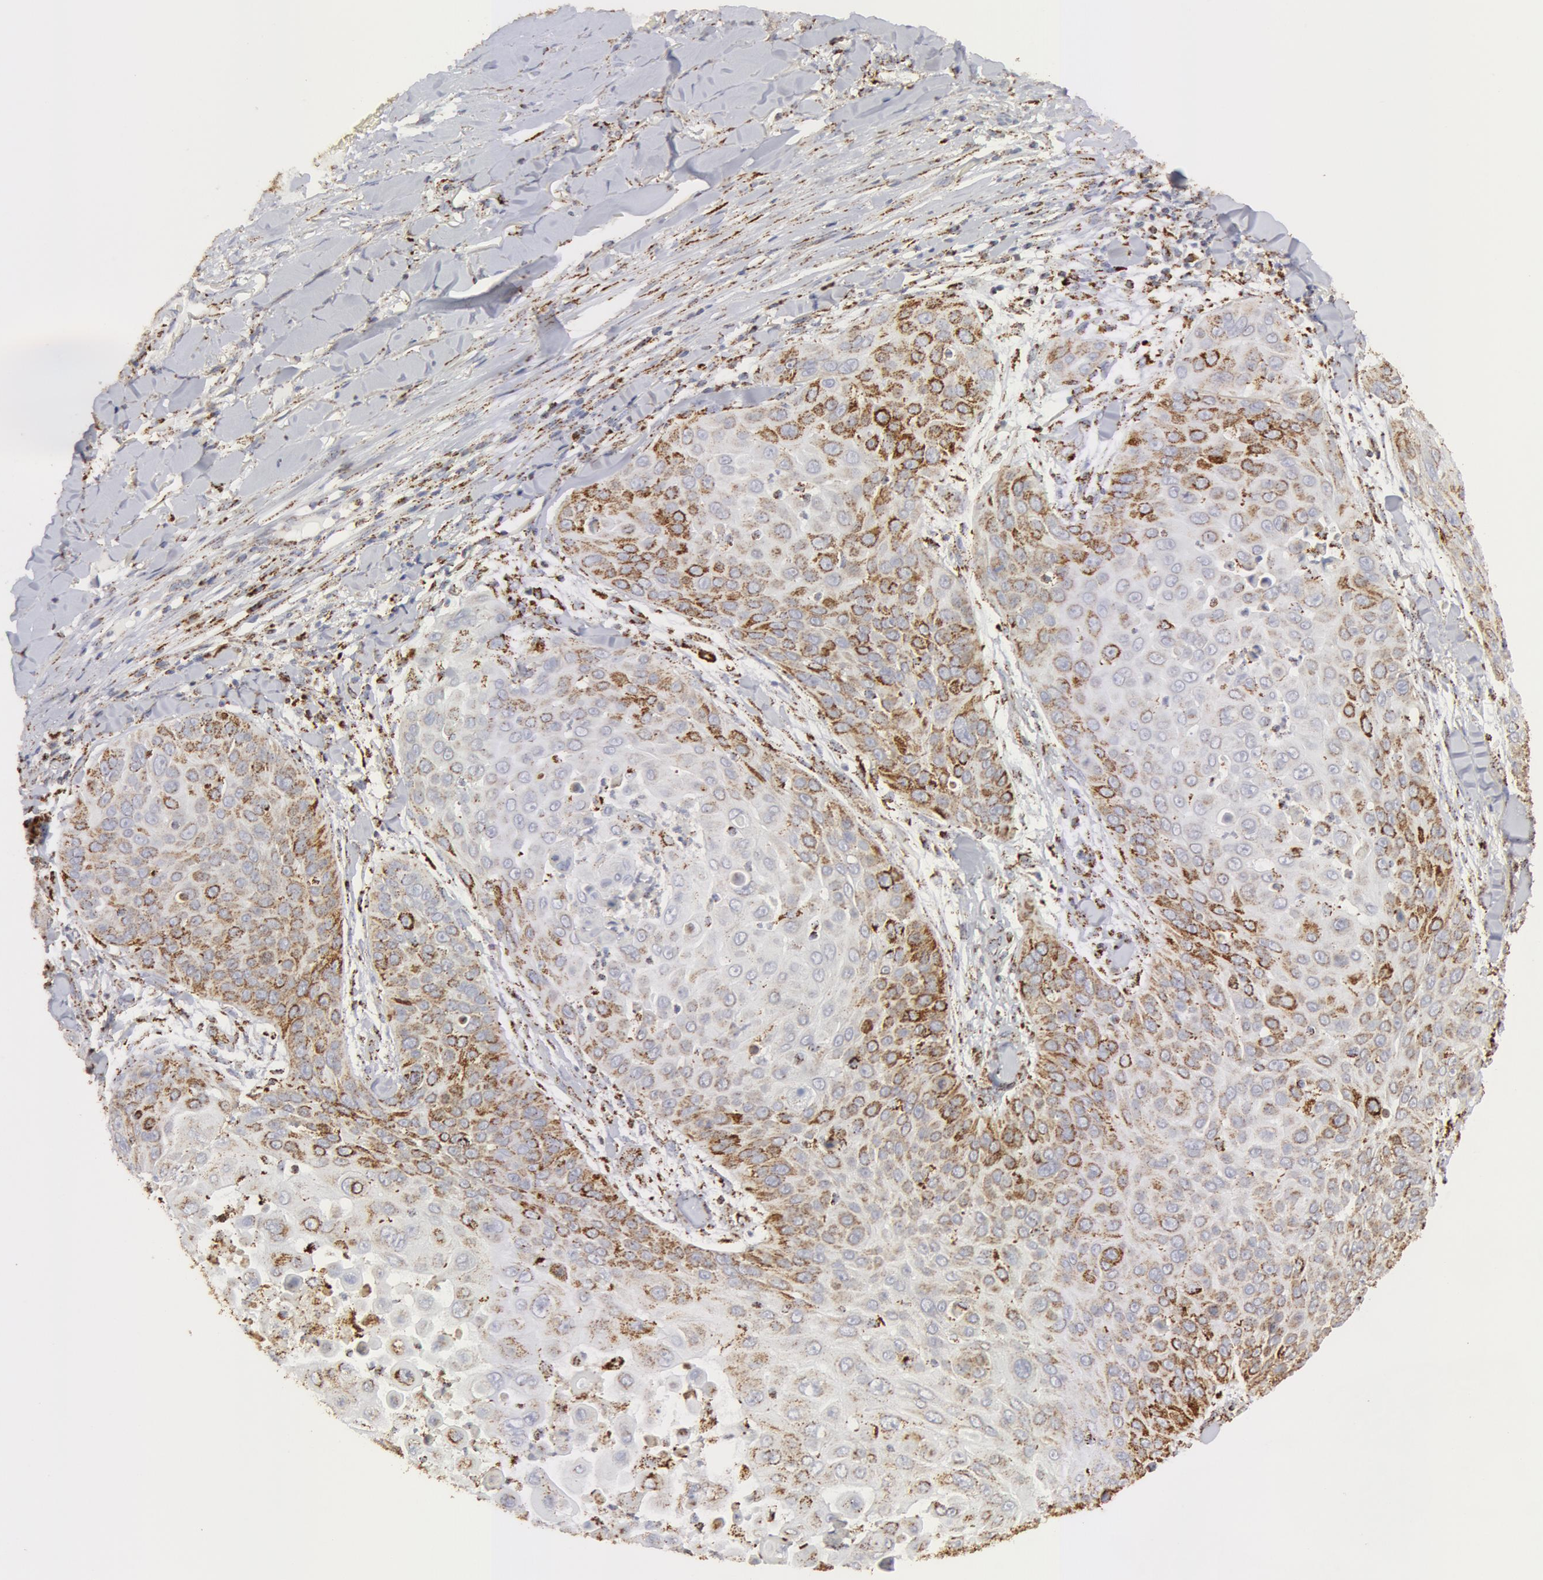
{"staining": {"intensity": "moderate", "quantity": ">75%", "location": "cytoplasmic/membranous"}, "tissue": "skin cancer", "cell_type": "Tumor cells", "image_type": "cancer", "snomed": [{"axis": "morphology", "description": "Squamous cell carcinoma, NOS"}, {"axis": "topography", "description": "Skin"}], "caption": "Skin cancer (squamous cell carcinoma) stained for a protein displays moderate cytoplasmic/membranous positivity in tumor cells.", "gene": "ATP5F1B", "patient": {"sex": "male", "age": 82}}